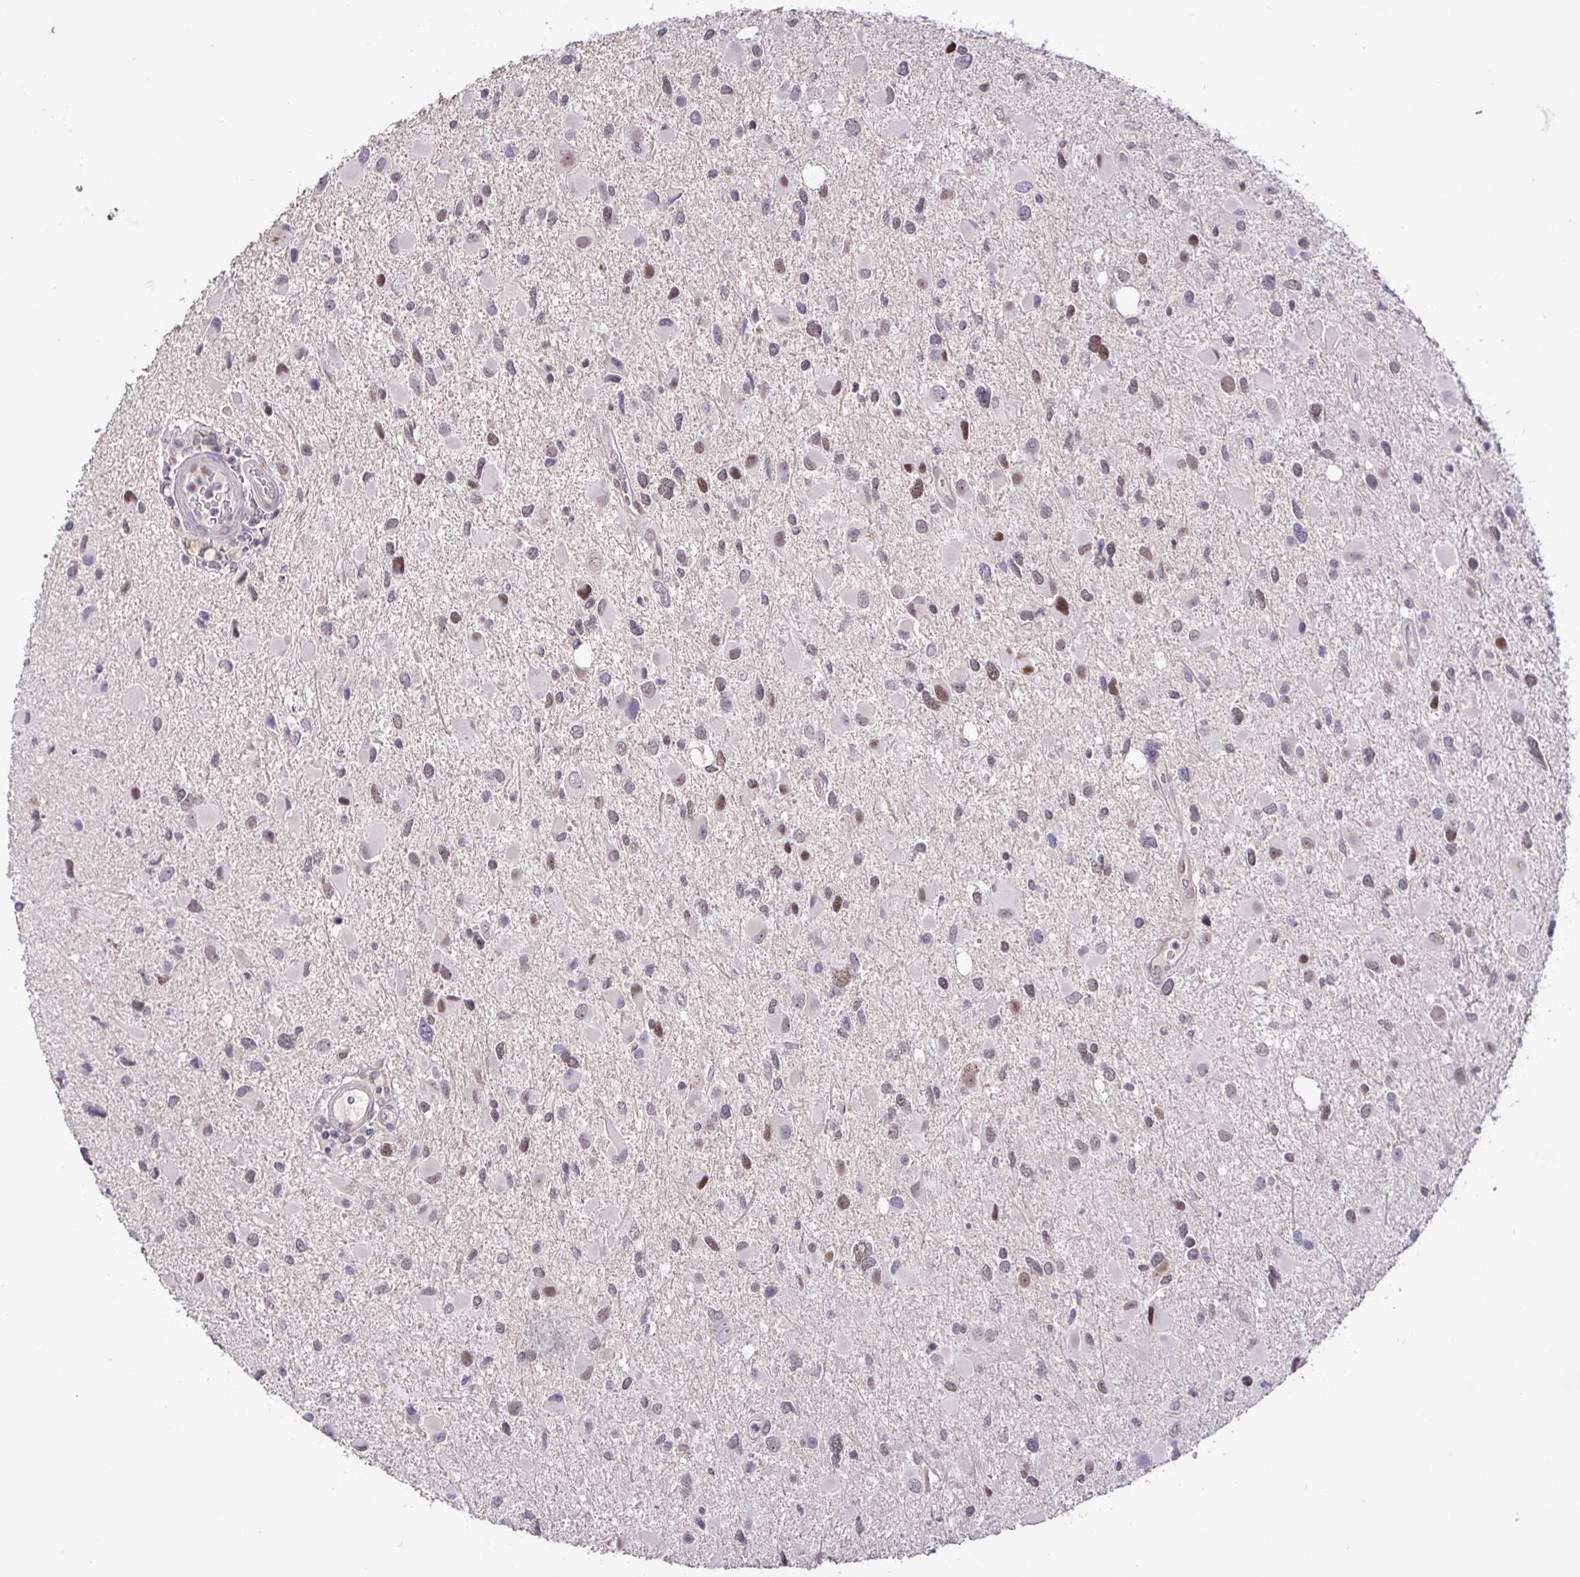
{"staining": {"intensity": "weak", "quantity": "25%-75%", "location": "nuclear"}, "tissue": "glioma", "cell_type": "Tumor cells", "image_type": "cancer", "snomed": [{"axis": "morphology", "description": "Glioma, malignant, Low grade"}, {"axis": "topography", "description": "Brain"}], "caption": "Weak nuclear expression is identified in approximately 25%-75% of tumor cells in glioma. (brown staining indicates protein expression, while blue staining denotes nuclei).", "gene": "NUP188", "patient": {"sex": "female", "age": 32}}